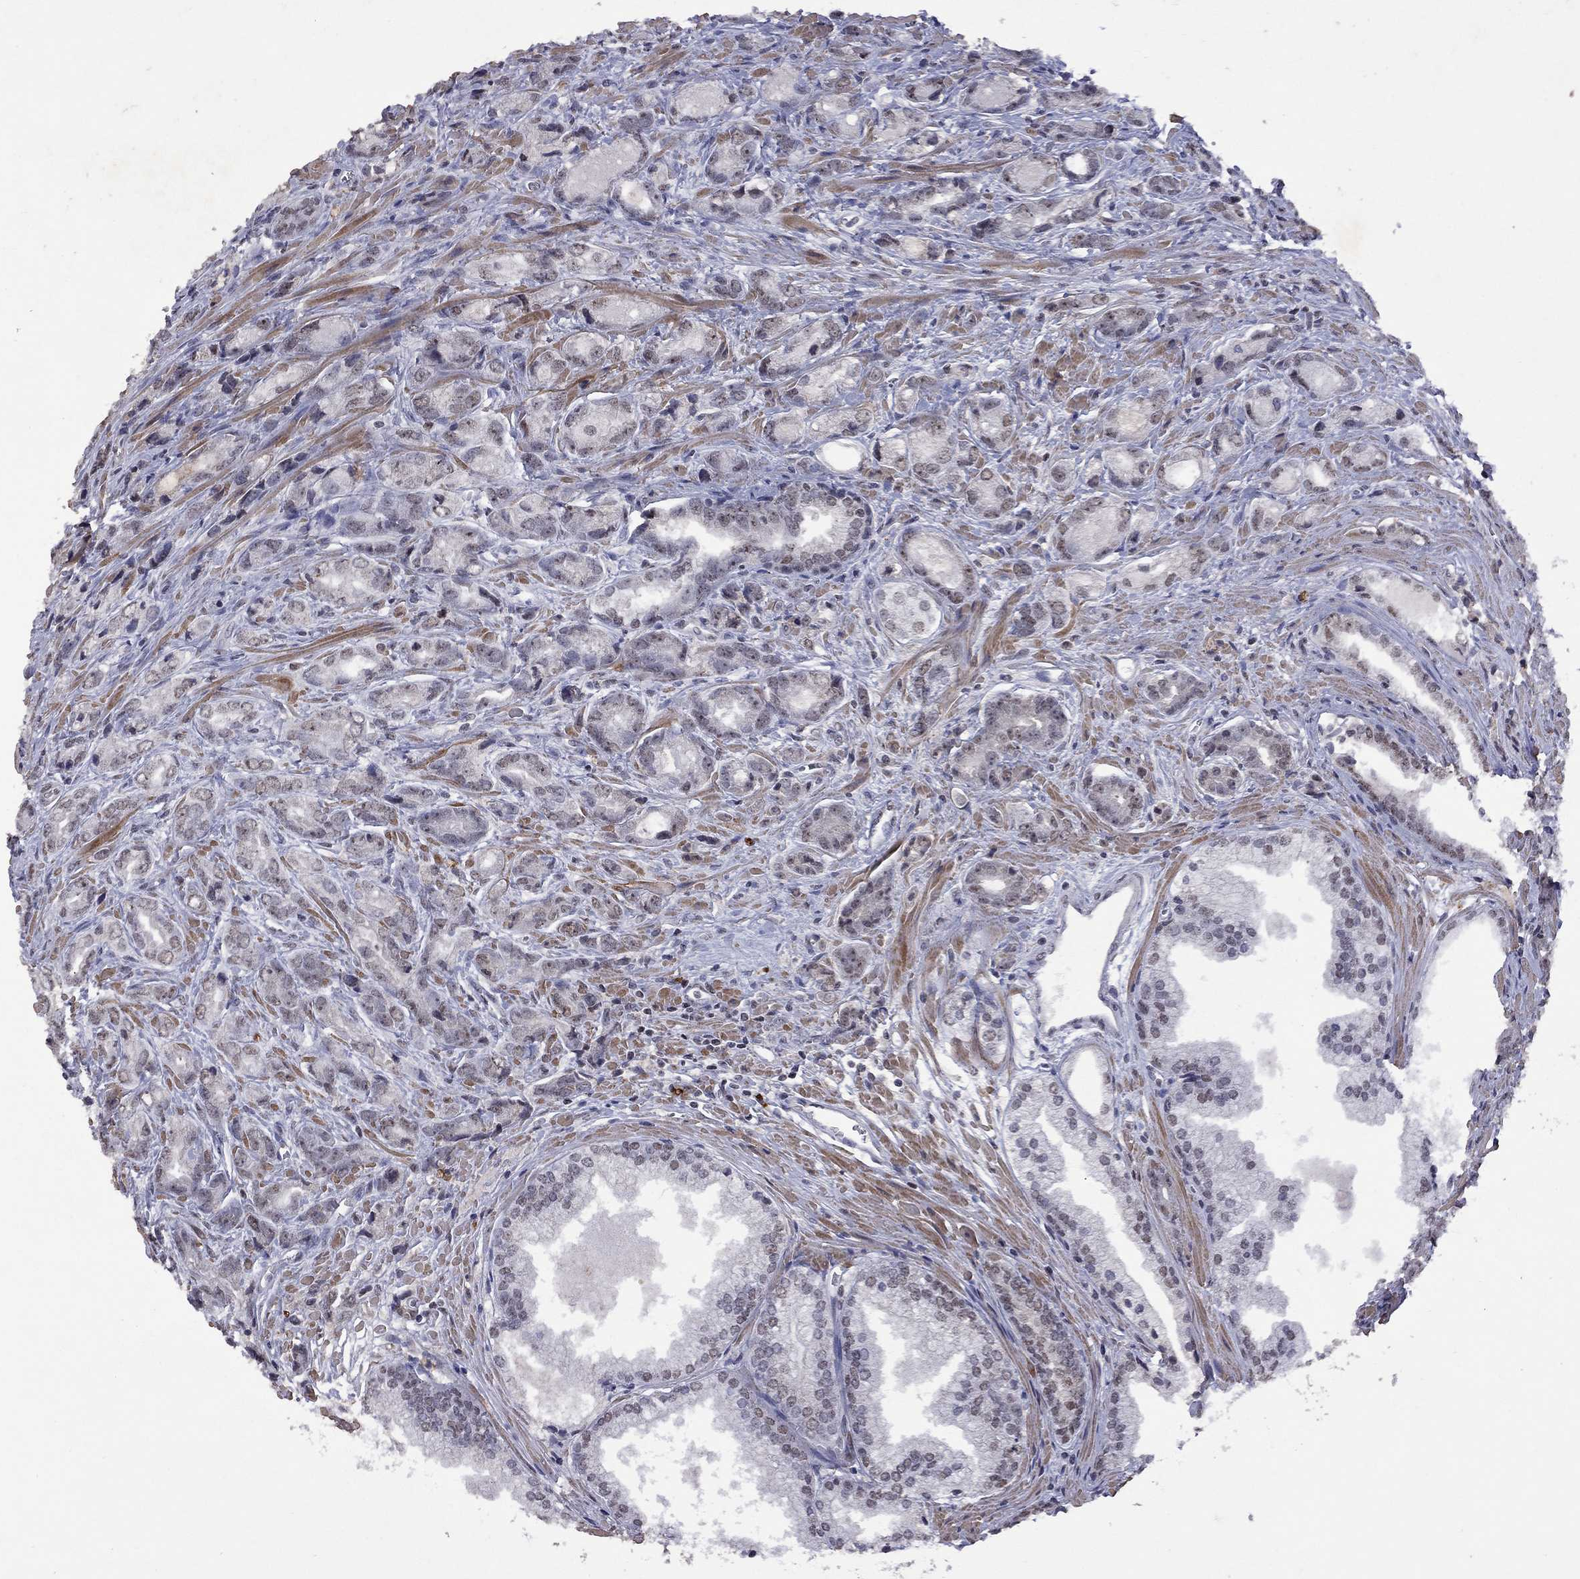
{"staining": {"intensity": "moderate", "quantity": "<25%", "location": "nuclear"}, "tissue": "prostate cancer", "cell_type": "Tumor cells", "image_type": "cancer", "snomed": [{"axis": "morphology", "description": "Adenocarcinoma, NOS"}, {"axis": "morphology", "description": "Adenocarcinoma, High grade"}, {"axis": "topography", "description": "Prostate"}], "caption": "Moderate nuclear positivity is identified in approximately <25% of tumor cells in high-grade adenocarcinoma (prostate).", "gene": "SPOUT1", "patient": {"sex": "male", "age": 70}}